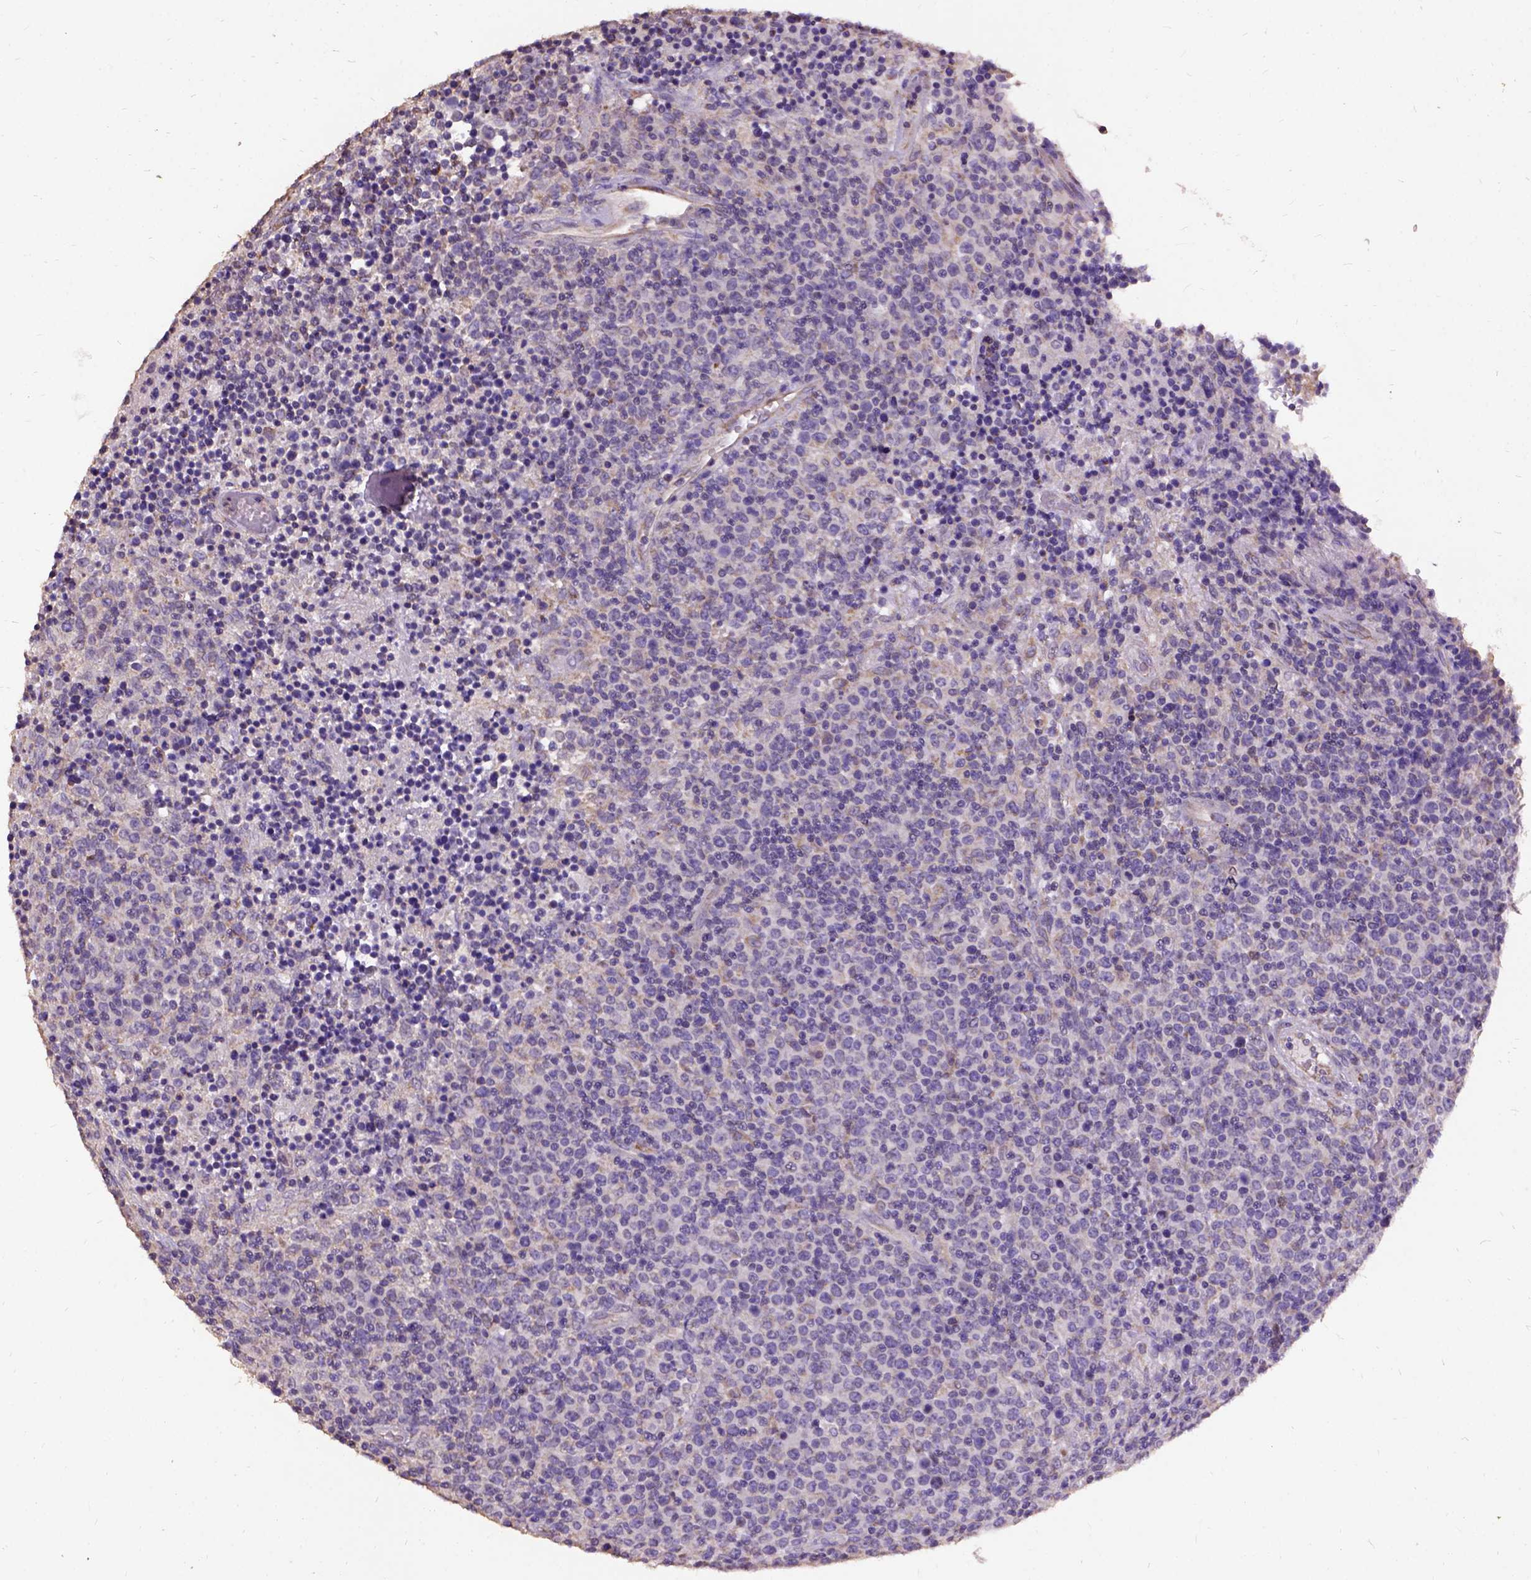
{"staining": {"intensity": "weak", "quantity": "25%-75%", "location": "cytoplasmic/membranous"}, "tissue": "lymphoma", "cell_type": "Tumor cells", "image_type": "cancer", "snomed": [{"axis": "morphology", "description": "Malignant lymphoma, non-Hodgkin's type, High grade"}, {"axis": "topography", "description": "Lung"}], "caption": "Lymphoma was stained to show a protein in brown. There is low levels of weak cytoplasmic/membranous staining in about 25%-75% of tumor cells.", "gene": "DQX1", "patient": {"sex": "male", "age": 79}}